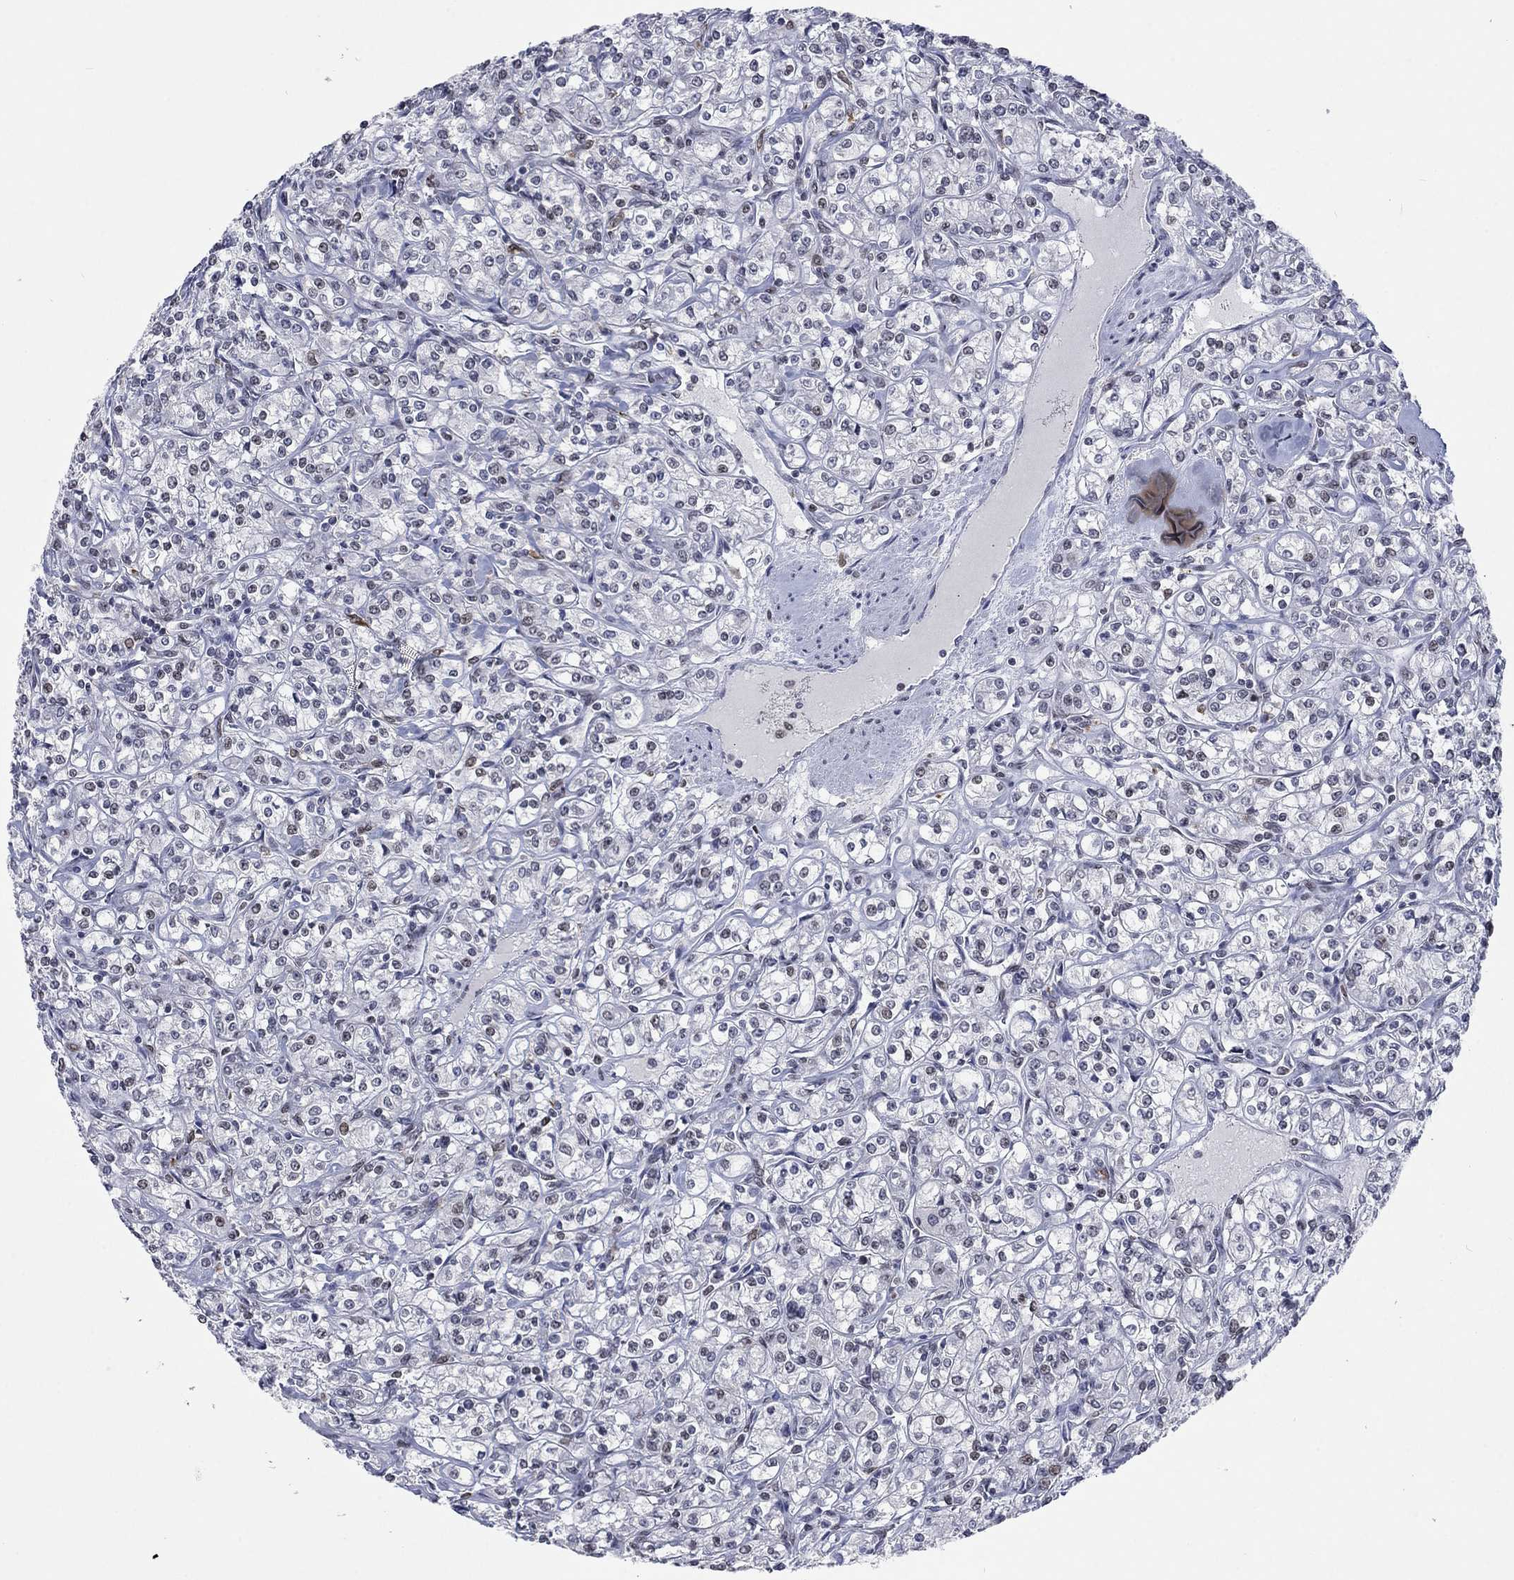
{"staining": {"intensity": "moderate", "quantity": "<25%", "location": "nuclear"}, "tissue": "renal cancer", "cell_type": "Tumor cells", "image_type": "cancer", "snomed": [{"axis": "morphology", "description": "Adenocarcinoma, NOS"}, {"axis": "topography", "description": "Kidney"}], "caption": "Adenocarcinoma (renal) stained with a protein marker shows moderate staining in tumor cells.", "gene": "HCFC1", "patient": {"sex": "male", "age": 77}}